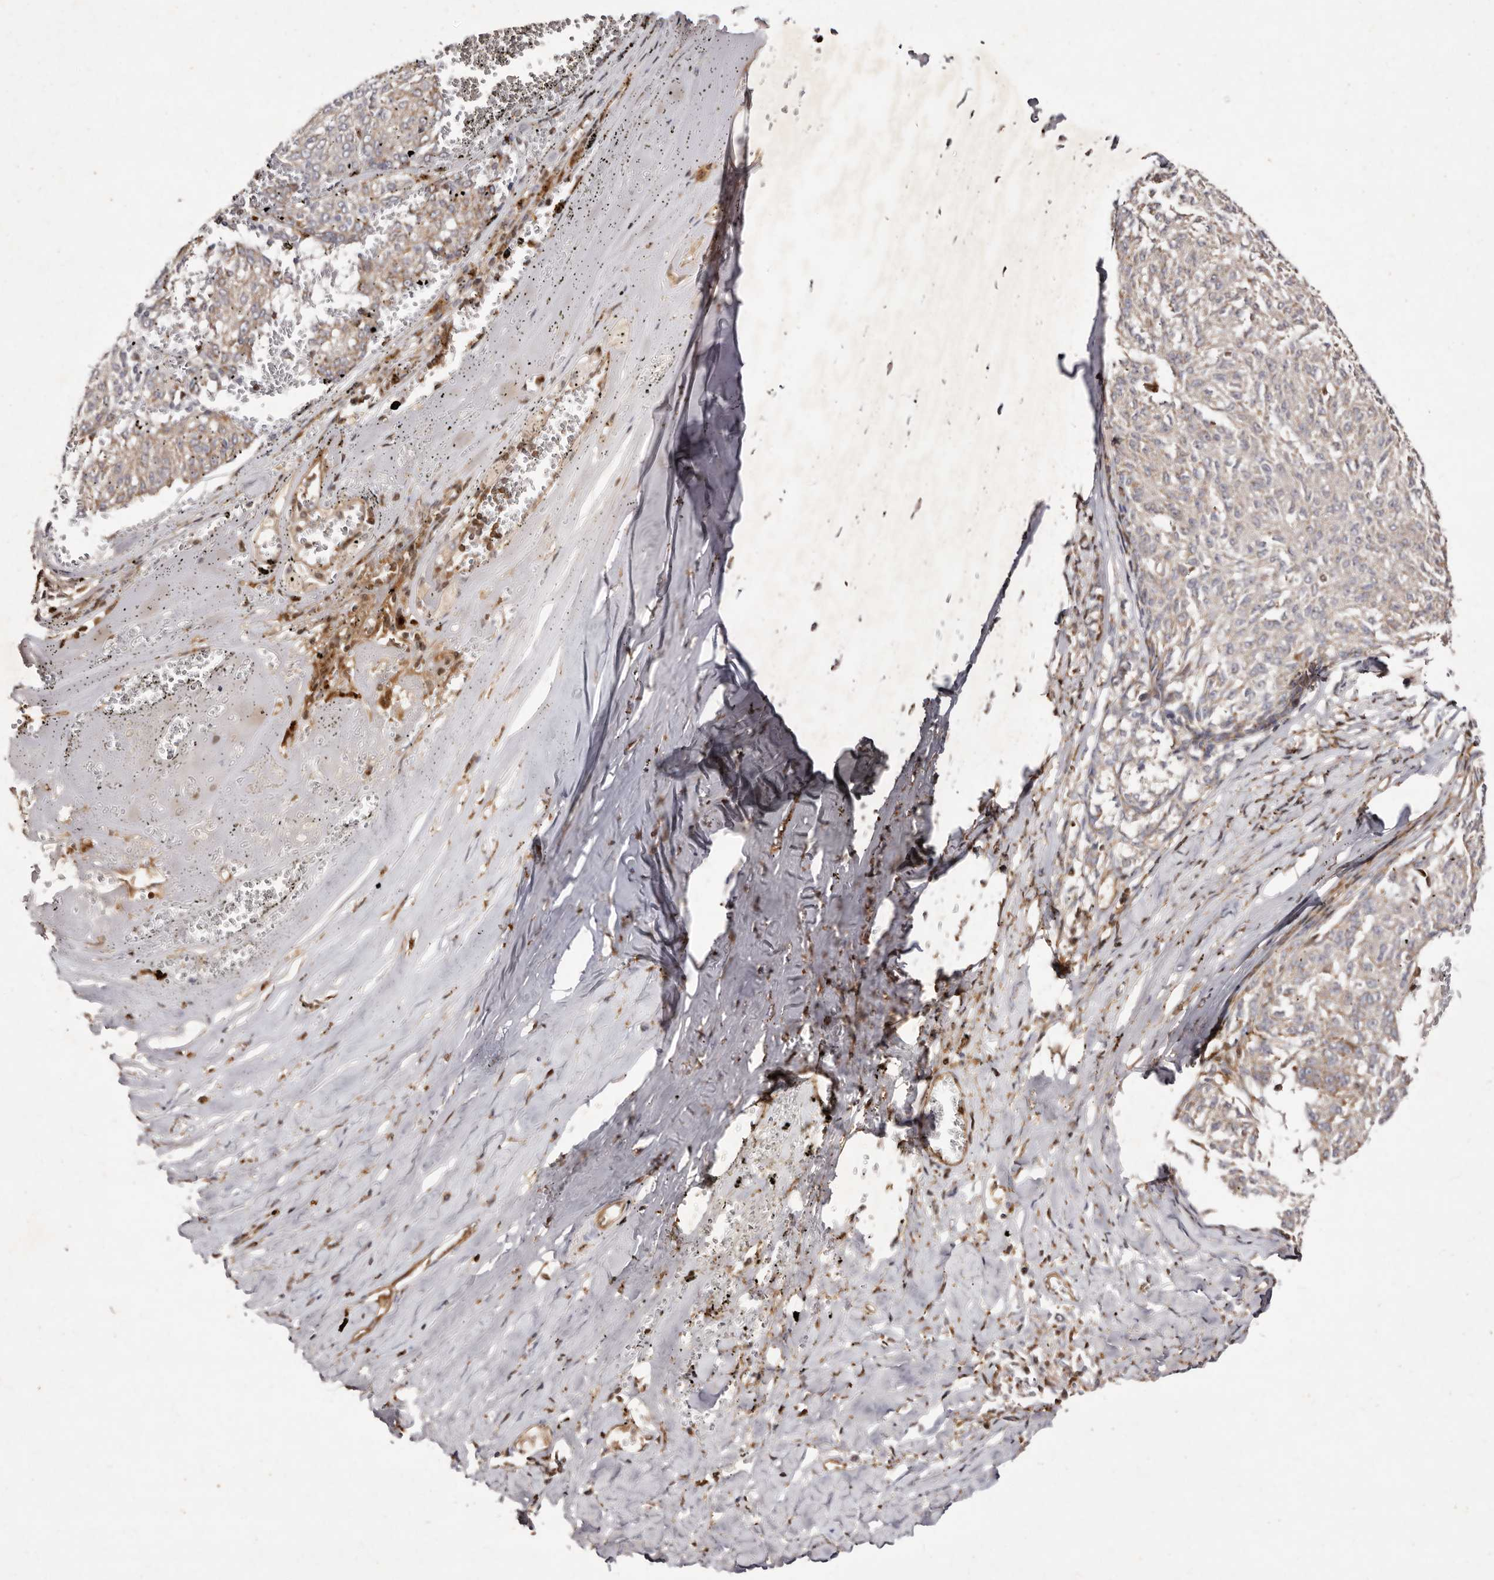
{"staining": {"intensity": "negative", "quantity": "none", "location": "none"}, "tissue": "melanoma", "cell_type": "Tumor cells", "image_type": "cancer", "snomed": [{"axis": "morphology", "description": "Malignant melanoma, NOS"}, {"axis": "topography", "description": "Skin"}], "caption": "Melanoma was stained to show a protein in brown. There is no significant expression in tumor cells. (Brightfield microscopy of DAB (3,3'-diaminobenzidine) immunohistochemistry at high magnification).", "gene": "GIMAP4", "patient": {"sex": "female", "age": 72}}